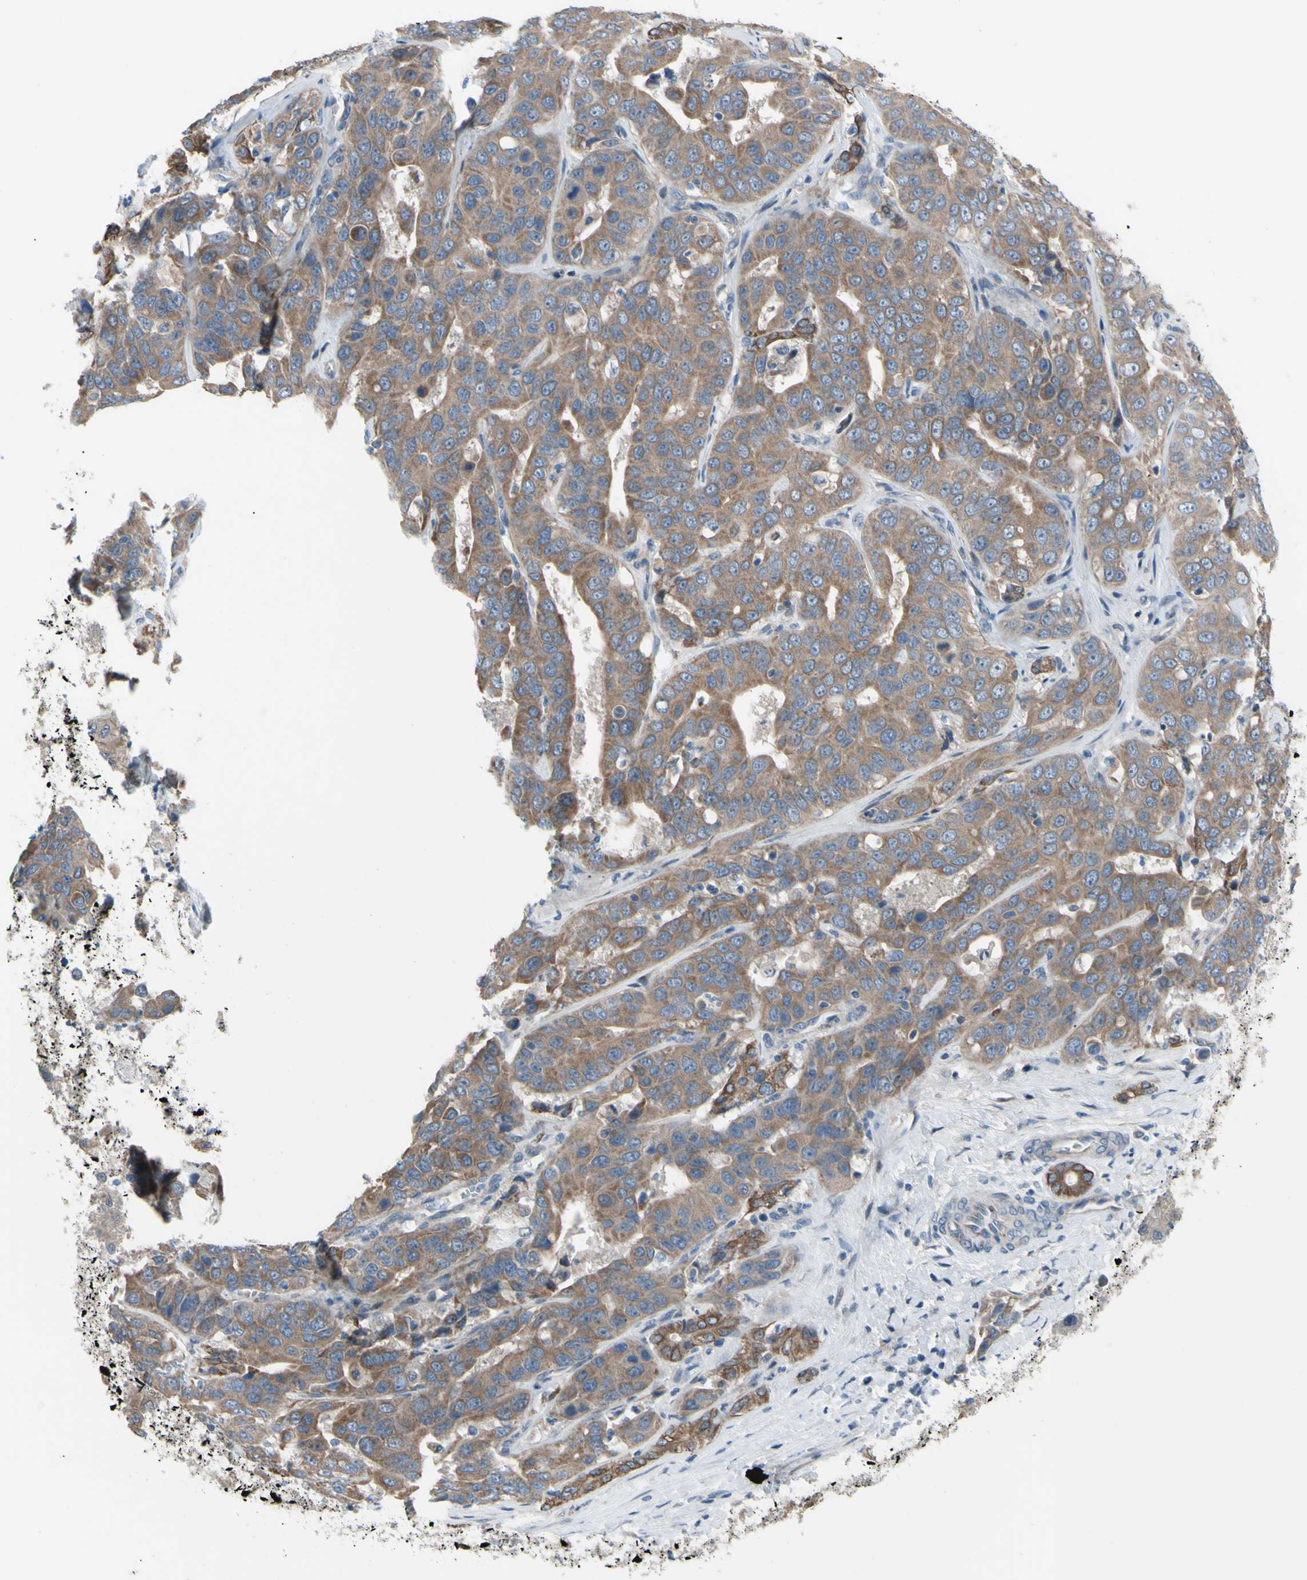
{"staining": {"intensity": "moderate", "quantity": ">75%", "location": "cytoplasmic/membranous"}, "tissue": "liver cancer", "cell_type": "Tumor cells", "image_type": "cancer", "snomed": [{"axis": "morphology", "description": "Cholangiocarcinoma"}, {"axis": "topography", "description": "Liver"}], "caption": "This photomicrograph reveals cholangiocarcinoma (liver) stained with IHC to label a protein in brown. The cytoplasmic/membranous of tumor cells show moderate positivity for the protein. Nuclei are counter-stained blue.", "gene": "GRAMD2B", "patient": {"sex": "female", "age": 52}}